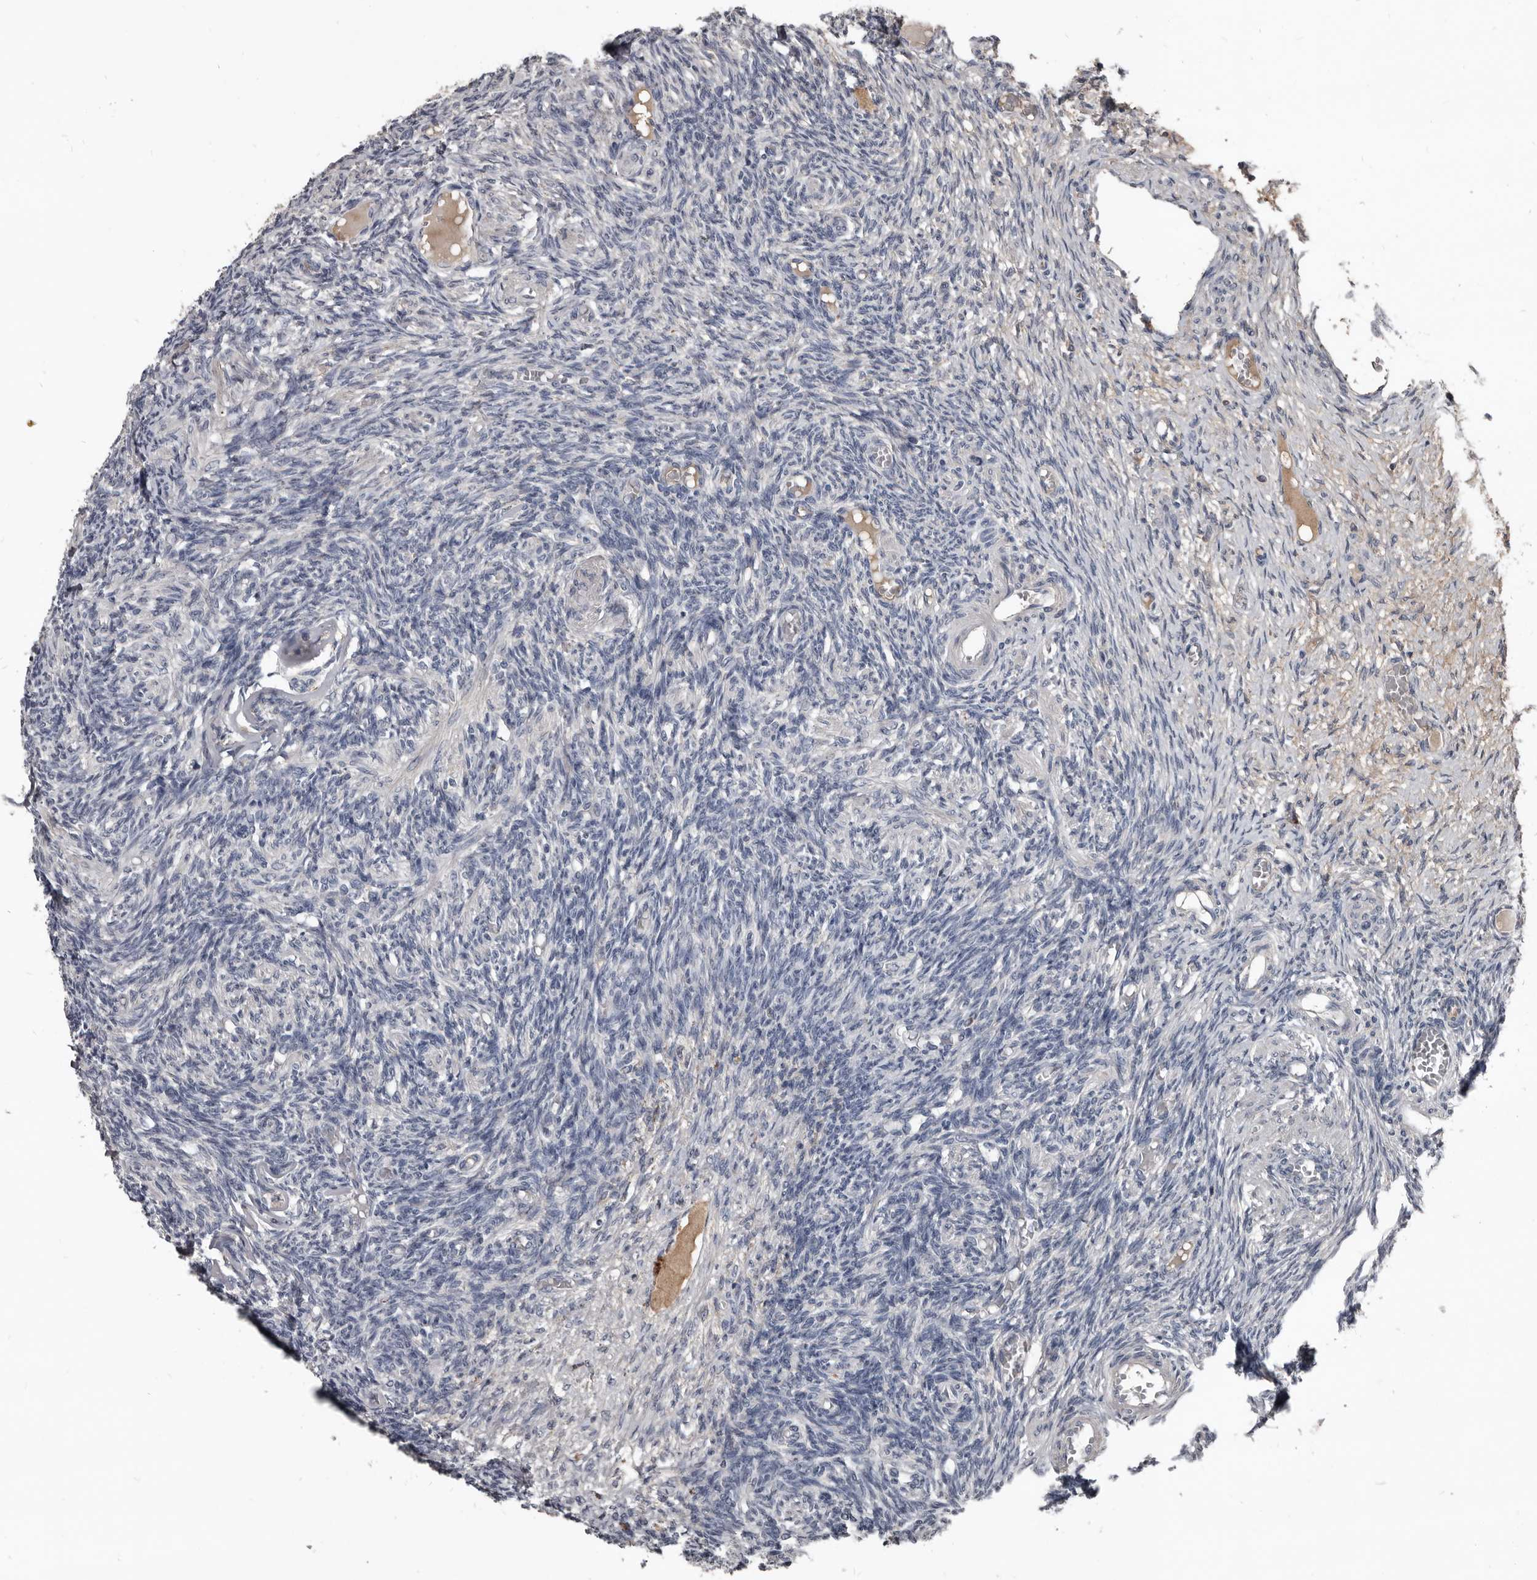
{"staining": {"intensity": "negative", "quantity": "none", "location": "none"}, "tissue": "ovary", "cell_type": "Ovarian stroma cells", "image_type": "normal", "snomed": [{"axis": "morphology", "description": "Normal tissue, NOS"}, {"axis": "topography", "description": "Ovary"}], "caption": "The IHC image has no significant positivity in ovarian stroma cells of ovary.", "gene": "GREB1", "patient": {"sex": "female", "age": 27}}